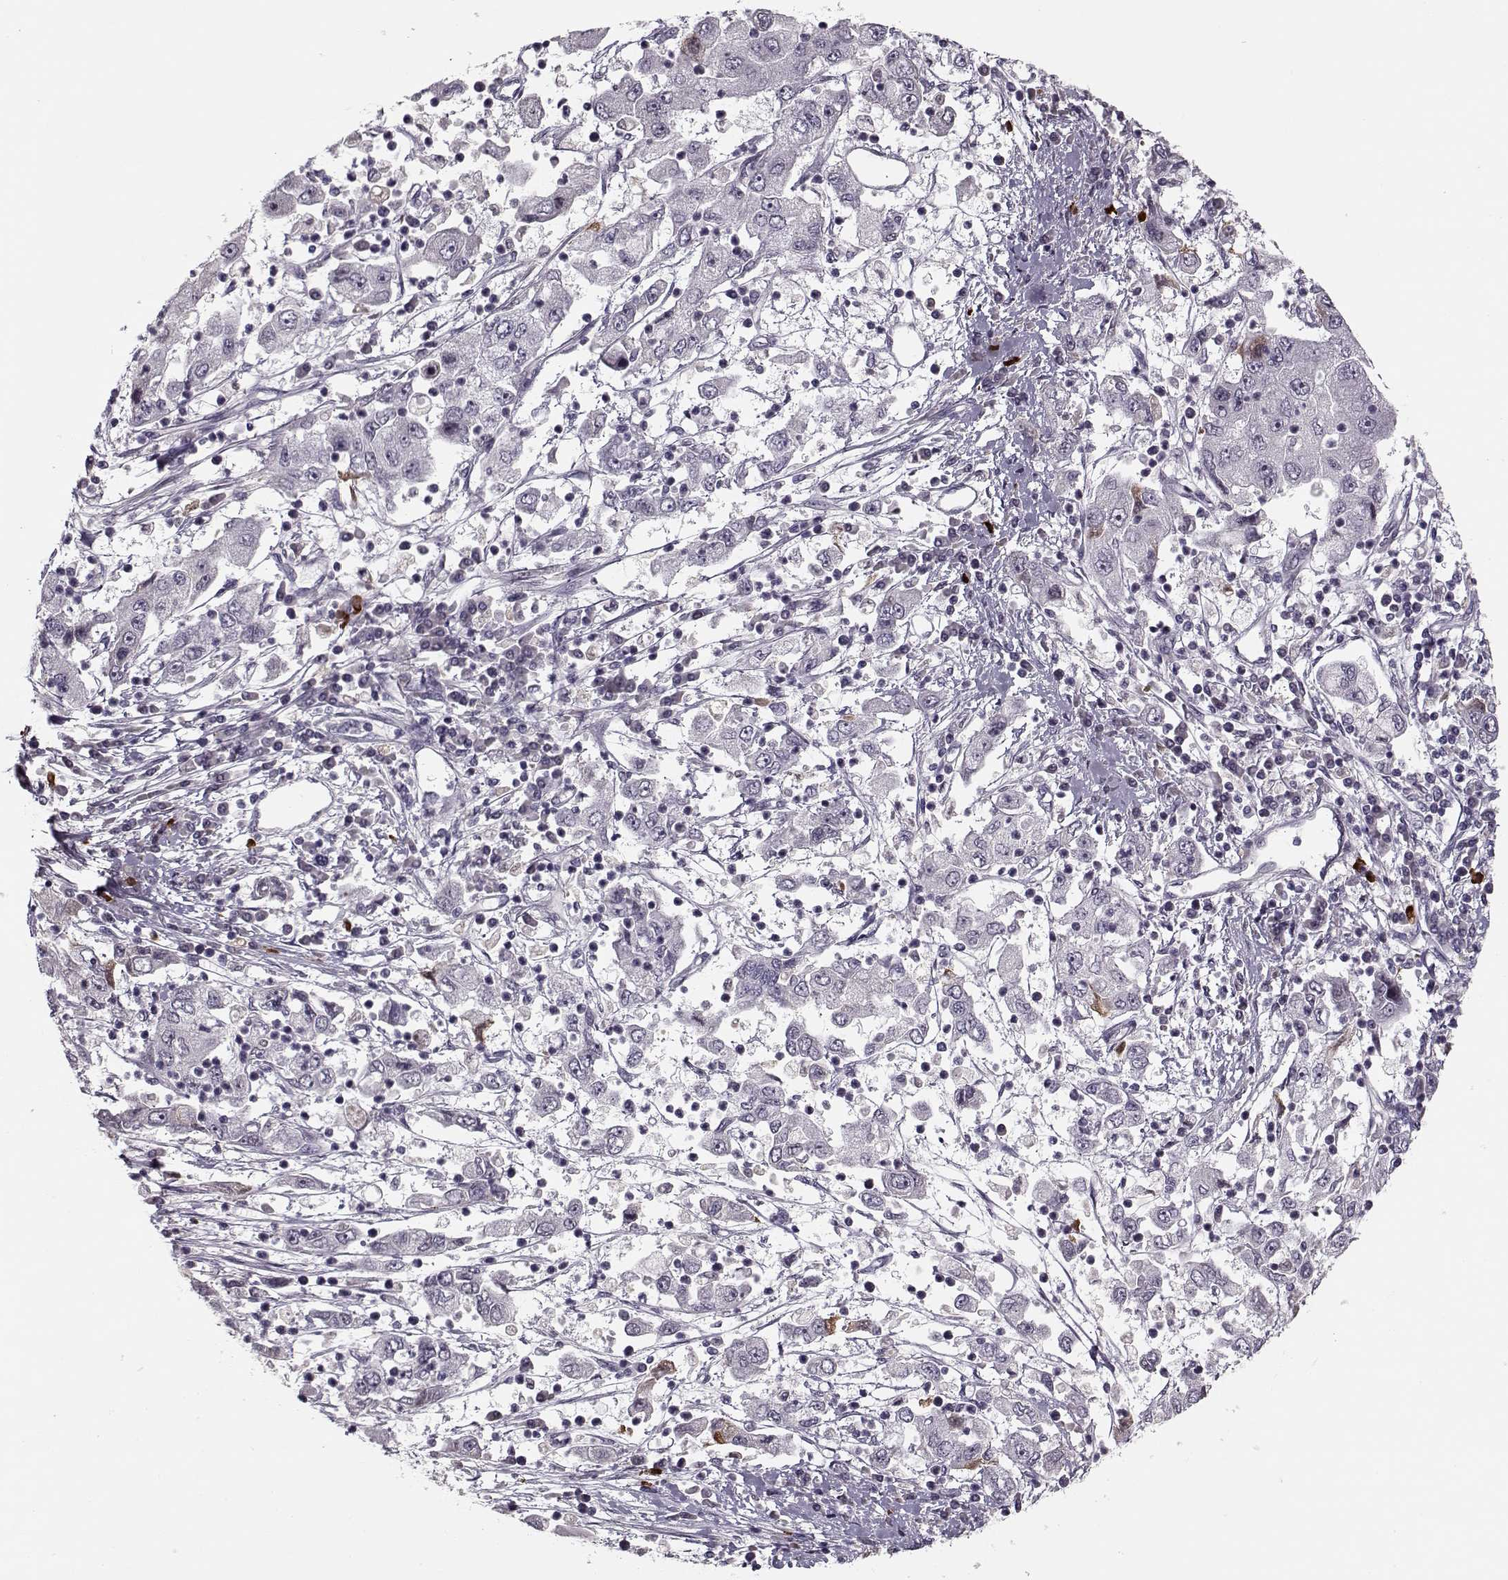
{"staining": {"intensity": "negative", "quantity": "none", "location": "none"}, "tissue": "cervical cancer", "cell_type": "Tumor cells", "image_type": "cancer", "snomed": [{"axis": "morphology", "description": "Squamous cell carcinoma, NOS"}, {"axis": "topography", "description": "Cervix"}], "caption": "Tumor cells are negative for brown protein staining in cervical squamous cell carcinoma. Nuclei are stained in blue.", "gene": "DNAI3", "patient": {"sex": "female", "age": 36}}